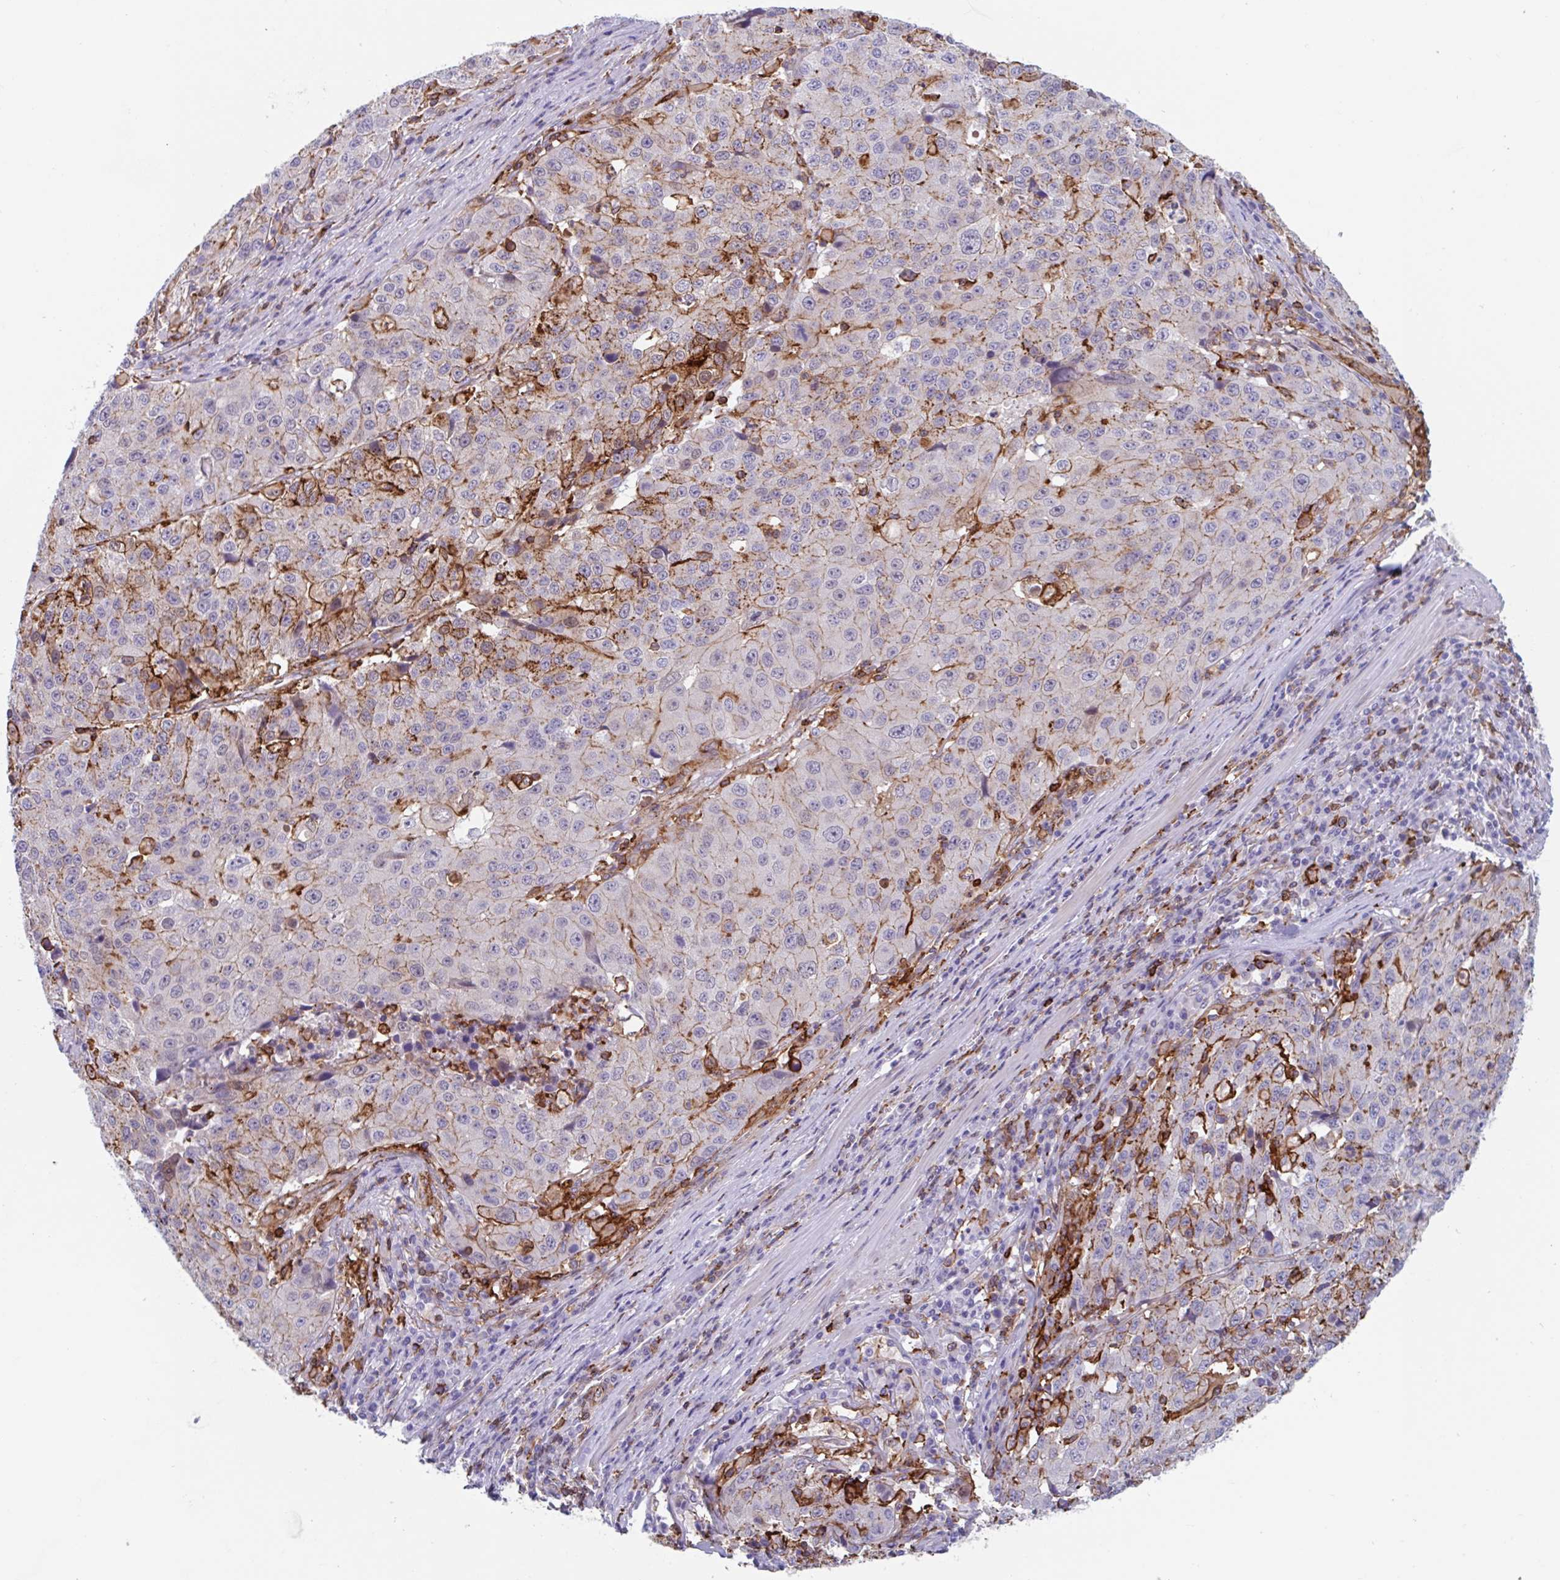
{"staining": {"intensity": "moderate", "quantity": "<25%", "location": "cytoplasmic/membranous"}, "tissue": "stomach cancer", "cell_type": "Tumor cells", "image_type": "cancer", "snomed": [{"axis": "morphology", "description": "Adenocarcinoma, NOS"}, {"axis": "topography", "description": "Stomach"}], "caption": "The immunohistochemical stain labels moderate cytoplasmic/membranous positivity in tumor cells of stomach cancer (adenocarcinoma) tissue.", "gene": "EFHD1", "patient": {"sex": "male", "age": 71}}